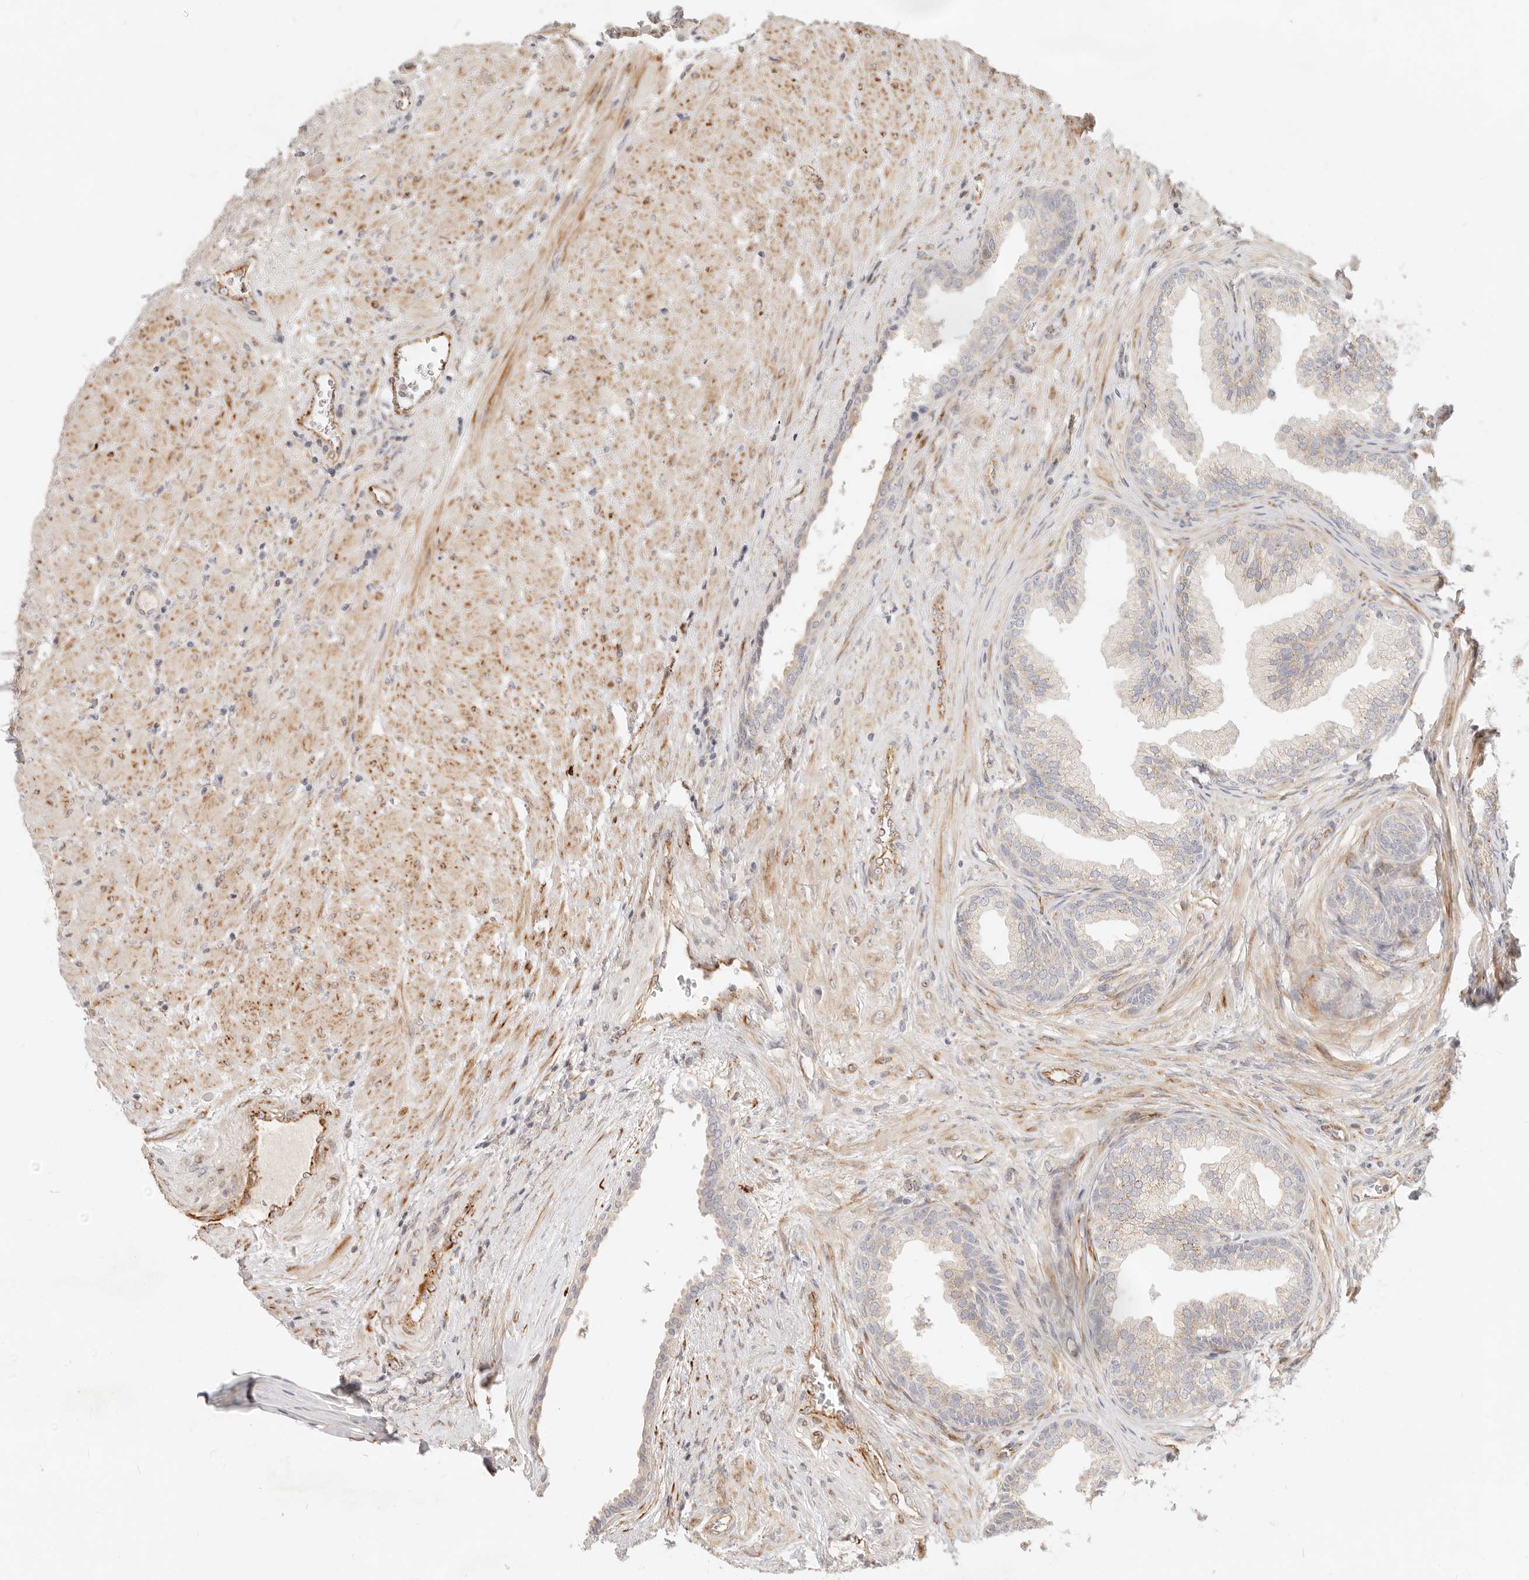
{"staining": {"intensity": "weak", "quantity": ">75%", "location": "cytoplasmic/membranous"}, "tissue": "prostate", "cell_type": "Glandular cells", "image_type": "normal", "snomed": [{"axis": "morphology", "description": "Normal tissue, NOS"}, {"axis": "topography", "description": "Prostate"}], "caption": "Protein expression analysis of unremarkable prostate exhibits weak cytoplasmic/membranous staining in approximately >75% of glandular cells.", "gene": "SASS6", "patient": {"sex": "male", "age": 76}}